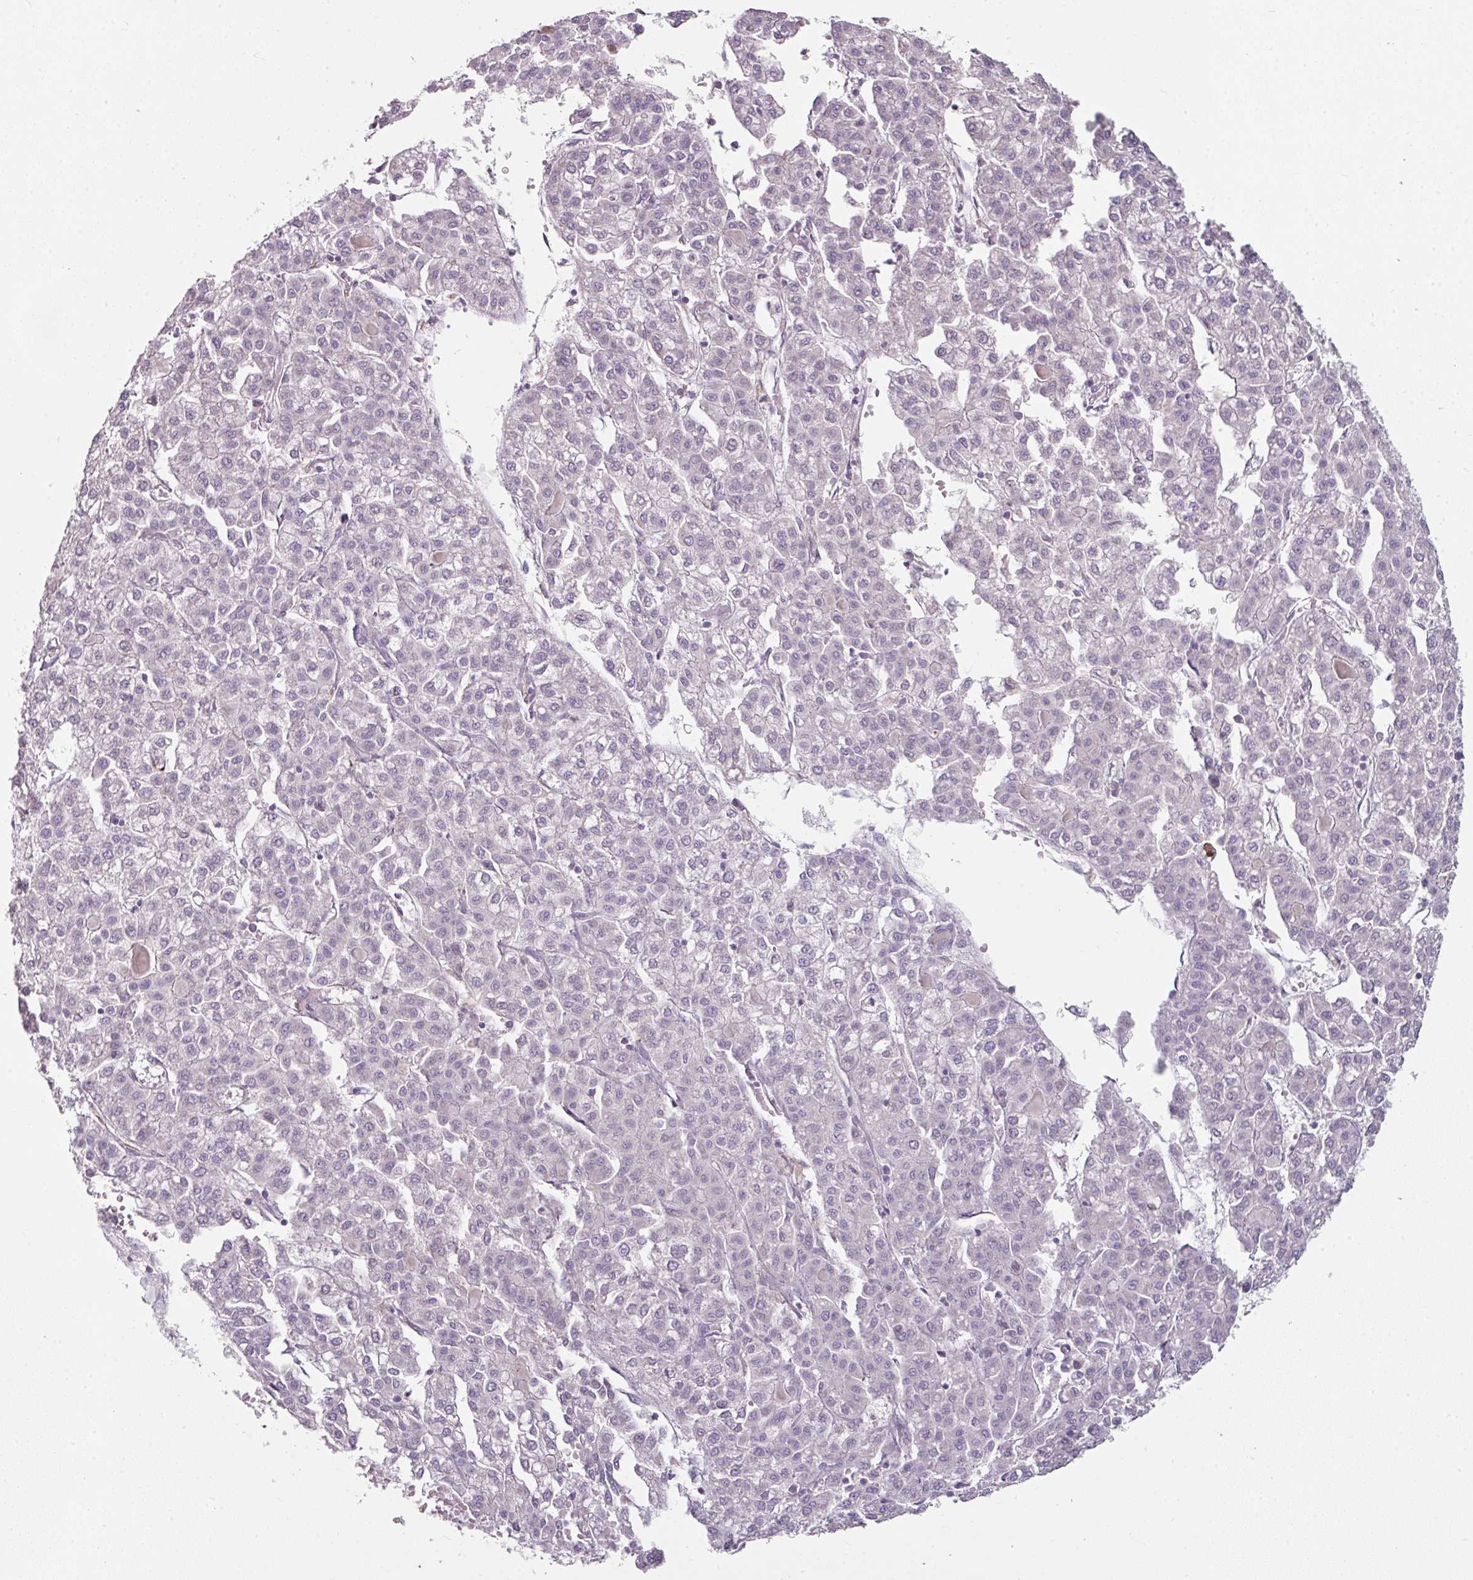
{"staining": {"intensity": "negative", "quantity": "none", "location": "none"}, "tissue": "liver cancer", "cell_type": "Tumor cells", "image_type": "cancer", "snomed": [{"axis": "morphology", "description": "Carcinoma, Hepatocellular, NOS"}, {"axis": "topography", "description": "Liver"}], "caption": "A histopathology image of human liver cancer (hepatocellular carcinoma) is negative for staining in tumor cells. Brightfield microscopy of immunohistochemistry (IHC) stained with DAB (brown) and hematoxylin (blue), captured at high magnification.", "gene": "FHAD1", "patient": {"sex": "female", "age": 43}}